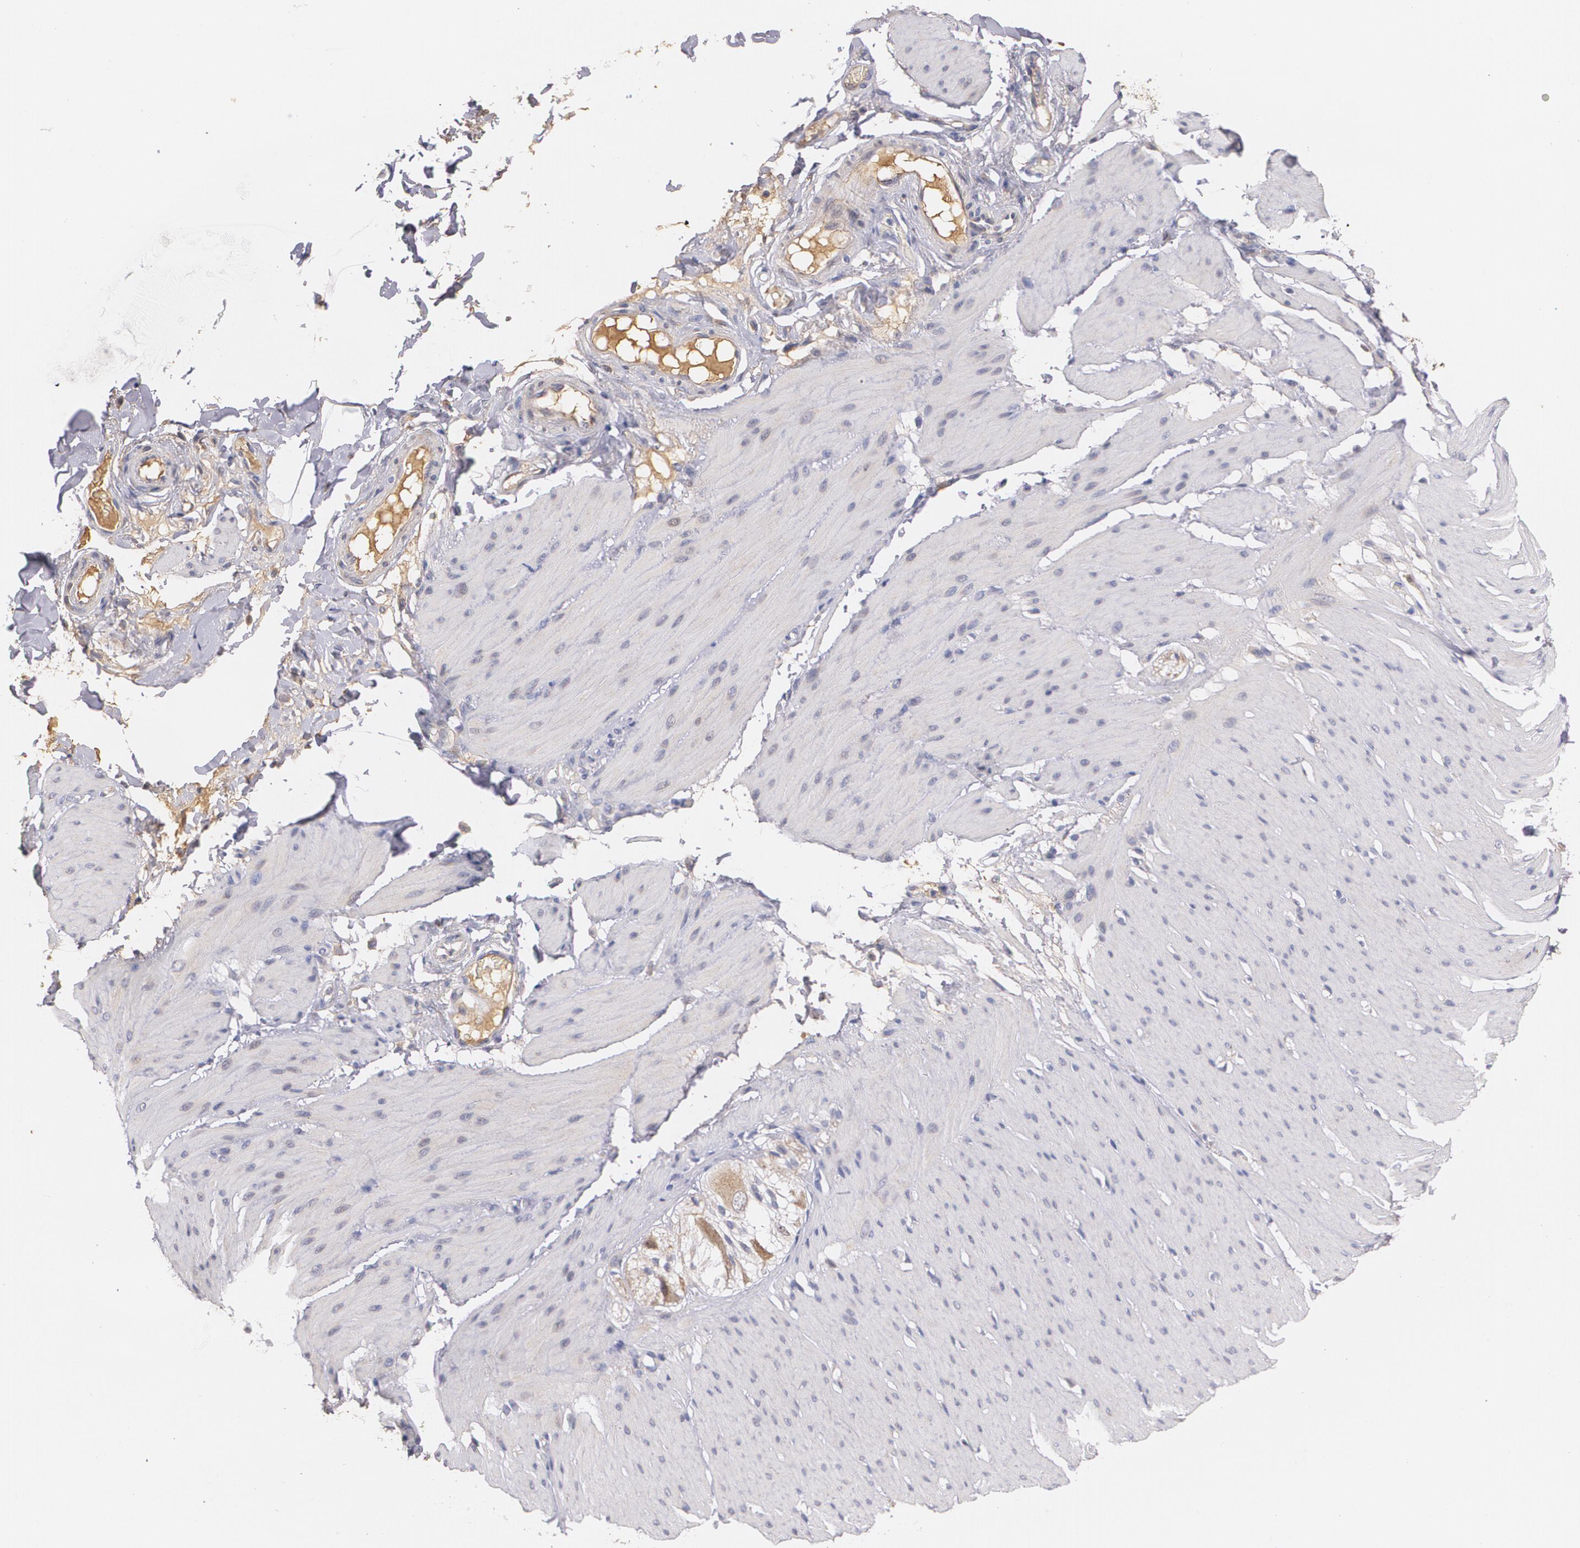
{"staining": {"intensity": "negative", "quantity": "none", "location": "none"}, "tissue": "smooth muscle", "cell_type": "Smooth muscle cells", "image_type": "normal", "snomed": [{"axis": "morphology", "description": "Normal tissue, NOS"}, {"axis": "topography", "description": "Smooth muscle"}, {"axis": "topography", "description": "Colon"}], "caption": "Human smooth muscle stained for a protein using immunohistochemistry (IHC) displays no expression in smooth muscle cells.", "gene": "AMBP", "patient": {"sex": "male", "age": 67}}